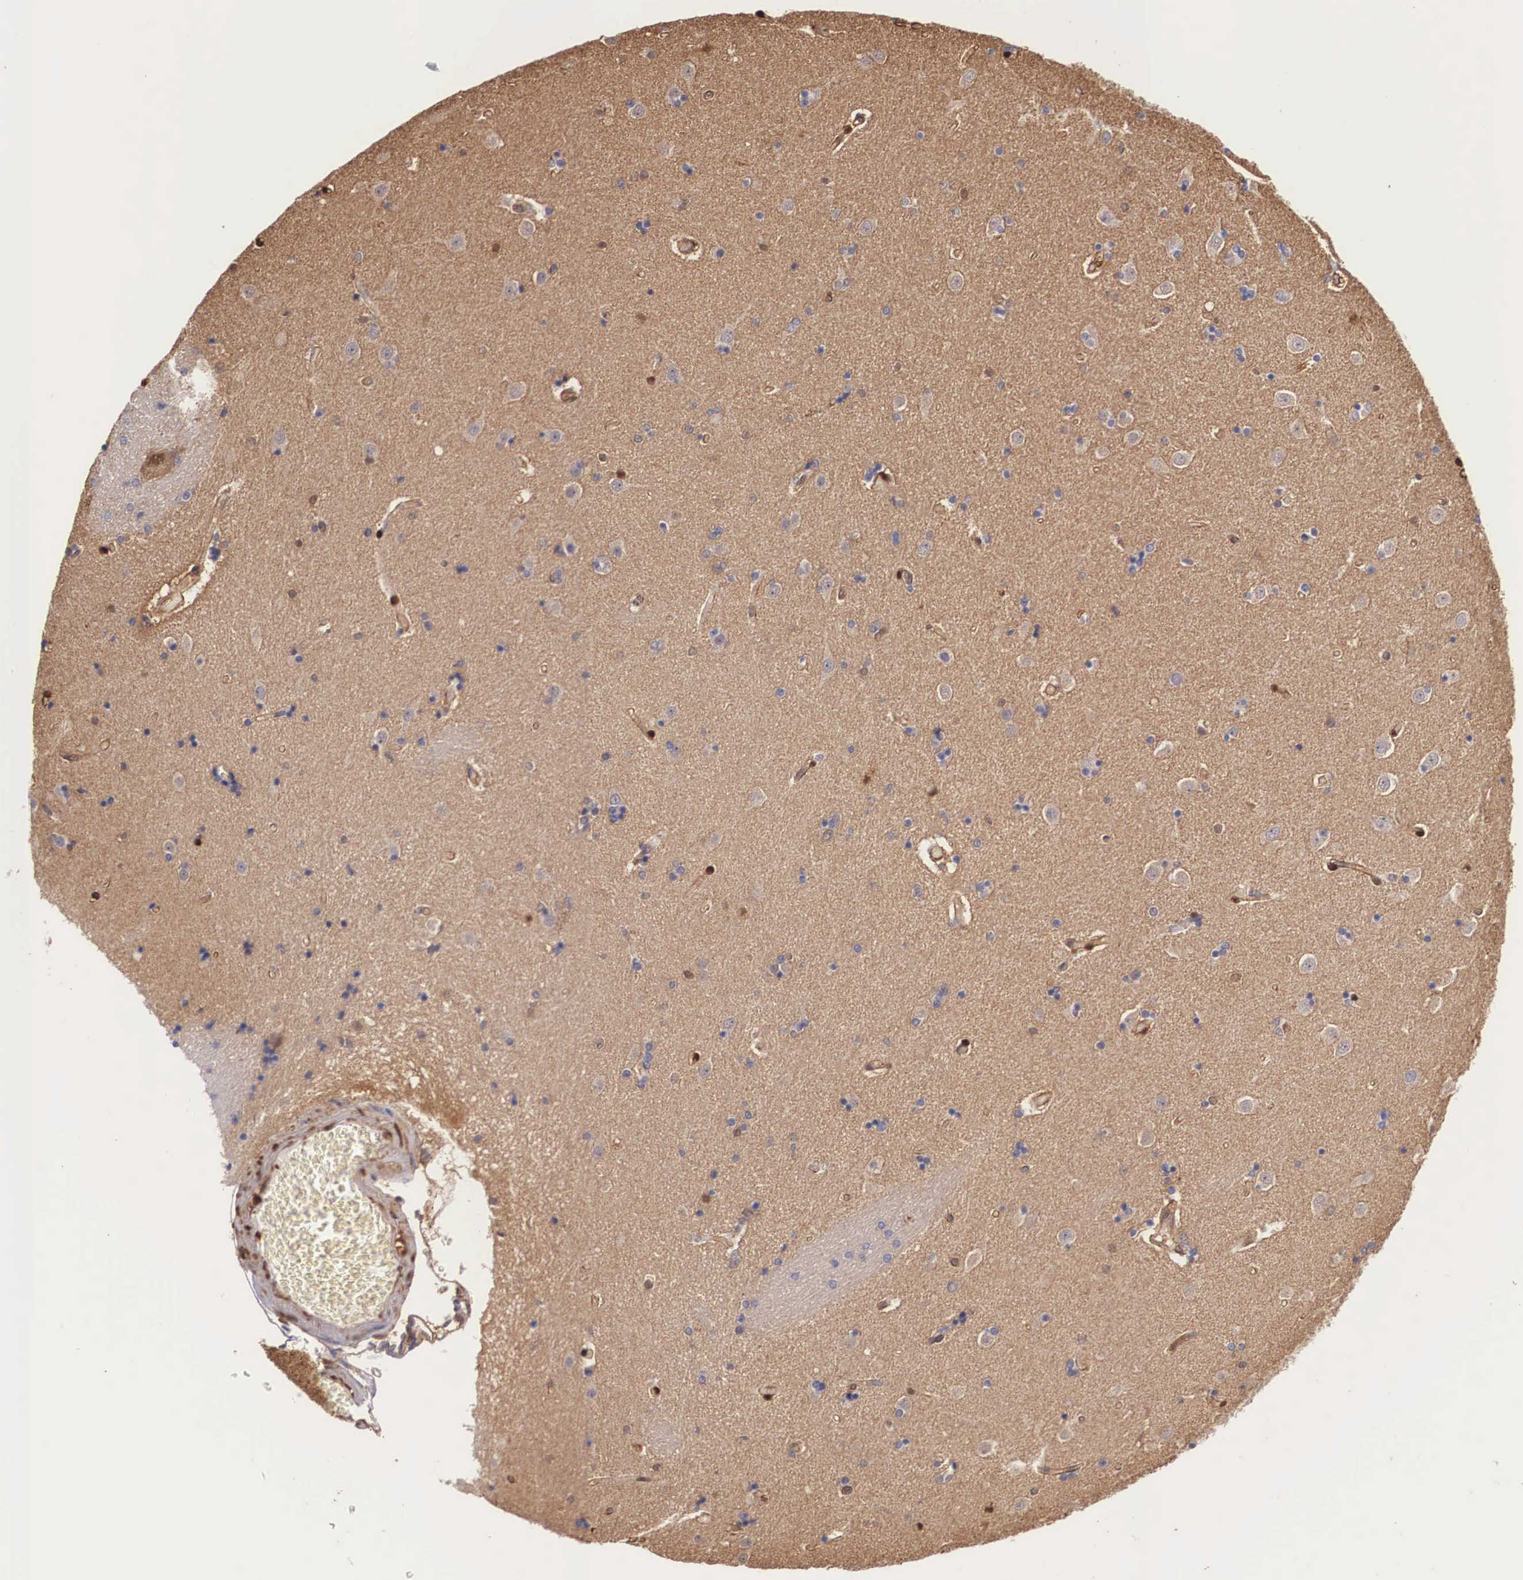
{"staining": {"intensity": "moderate", "quantity": "<25%", "location": "nuclear"}, "tissue": "caudate", "cell_type": "Glial cells", "image_type": "normal", "snomed": [{"axis": "morphology", "description": "Normal tissue, NOS"}, {"axis": "topography", "description": "Lateral ventricle wall"}], "caption": "Unremarkable caudate was stained to show a protein in brown. There is low levels of moderate nuclear staining in about <25% of glial cells. The staining was performed using DAB (3,3'-diaminobenzidine), with brown indicating positive protein expression. Nuclei are stained blue with hematoxylin.", "gene": "LGALS1", "patient": {"sex": "female", "age": 54}}